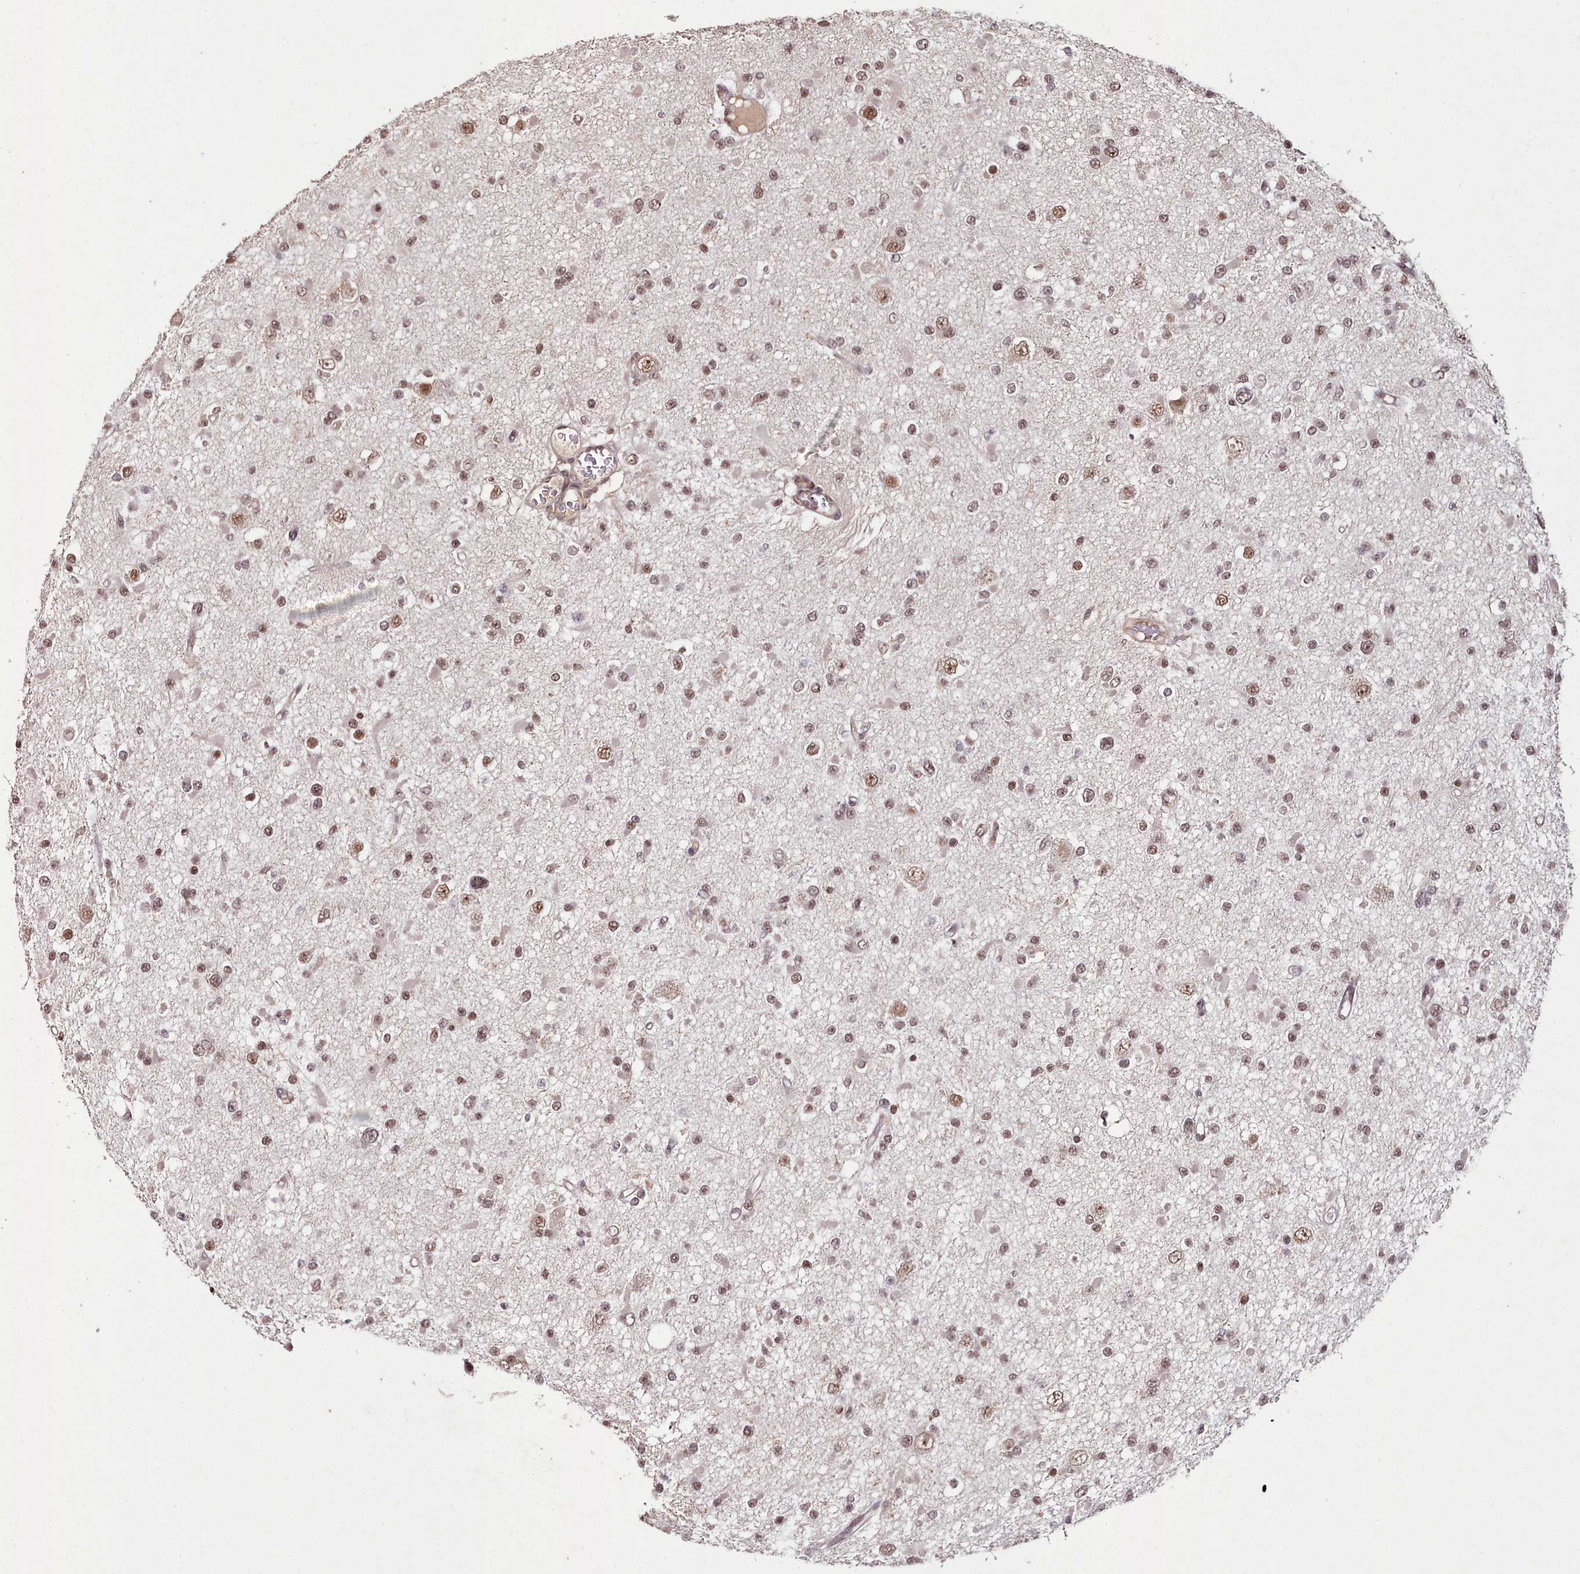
{"staining": {"intensity": "moderate", "quantity": "25%-75%", "location": "nuclear"}, "tissue": "glioma", "cell_type": "Tumor cells", "image_type": "cancer", "snomed": [{"axis": "morphology", "description": "Glioma, malignant, Low grade"}, {"axis": "topography", "description": "Brain"}], "caption": "Brown immunohistochemical staining in malignant low-grade glioma shows moderate nuclear expression in about 25%-75% of tumor cells.", "gene": "CXXC1", "patient": {"sex": "female", "age": 22}}